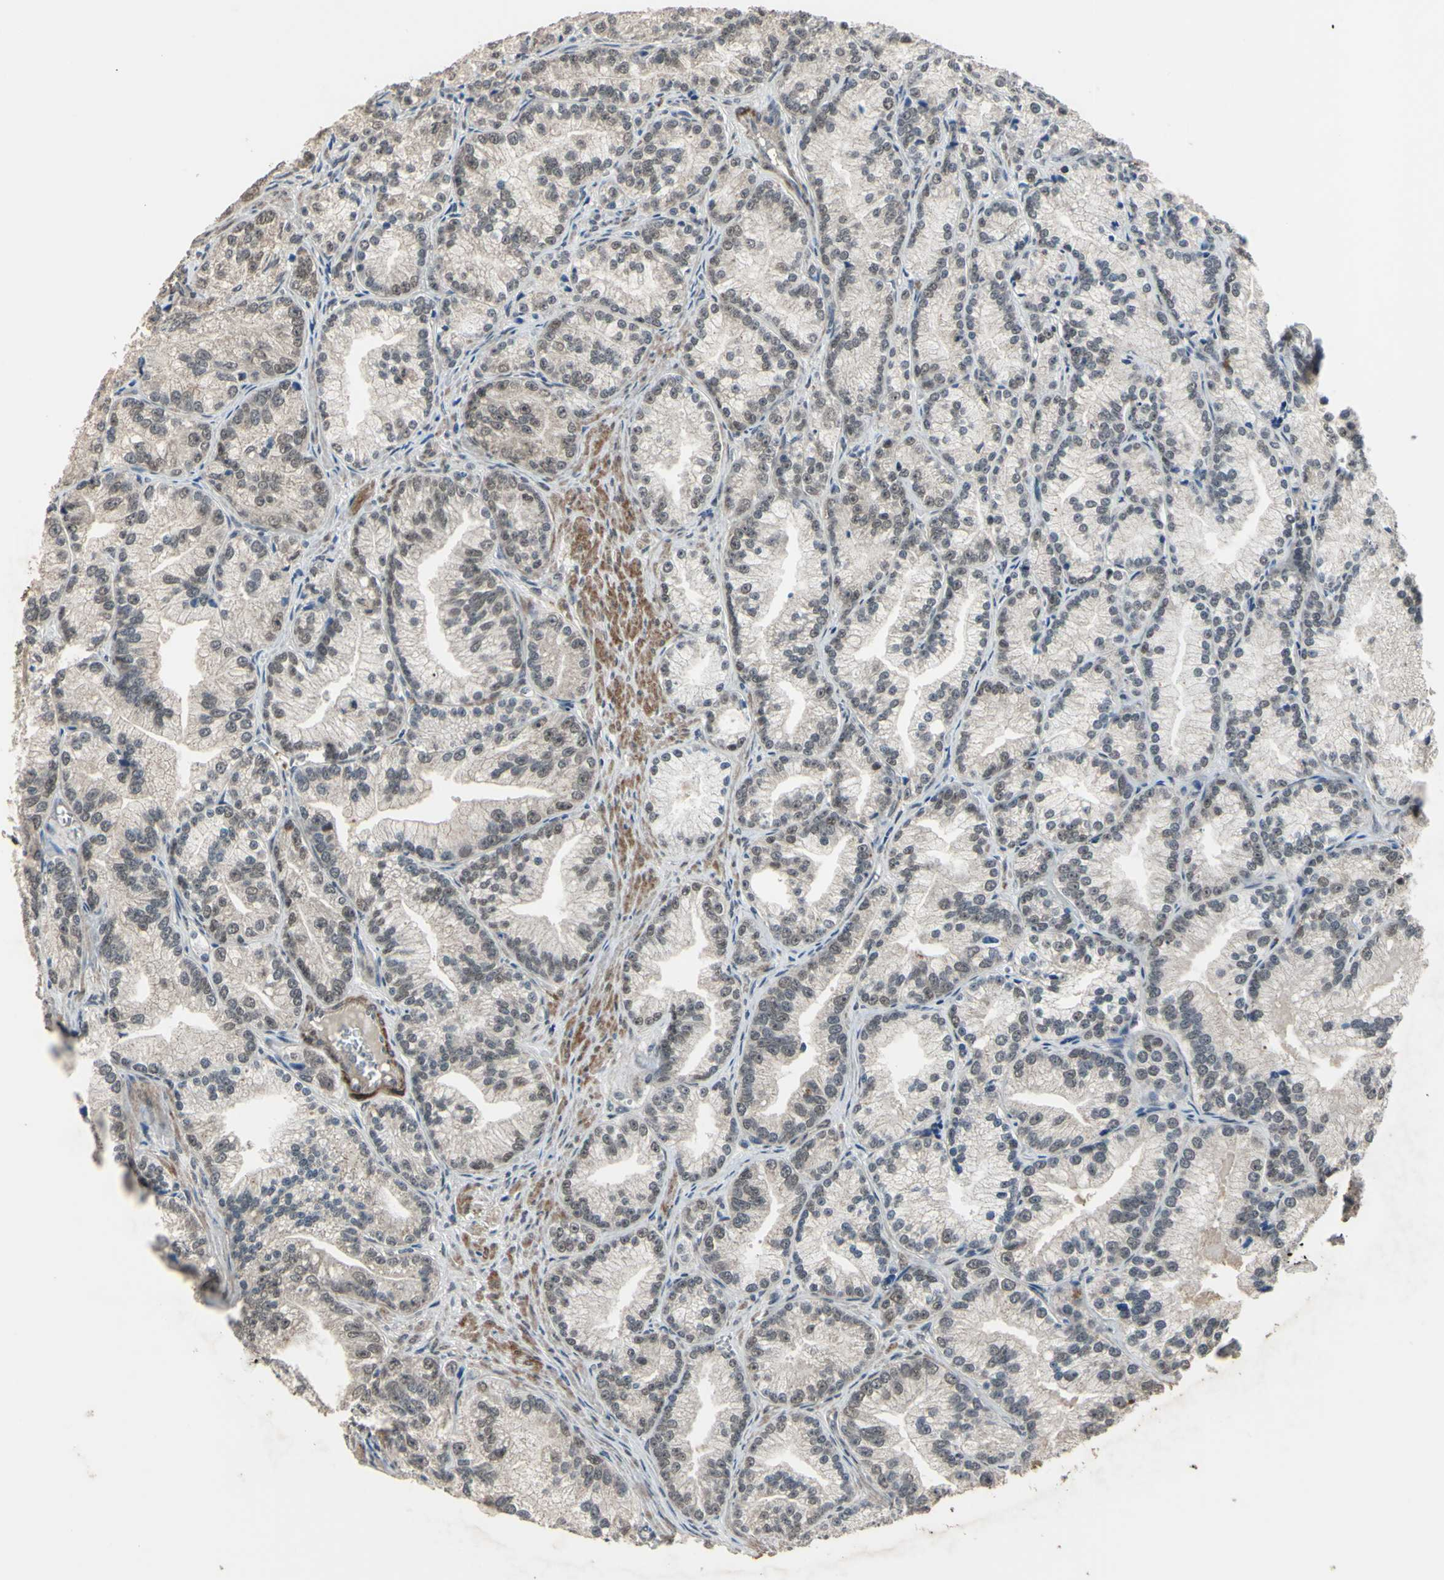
{"staining": {"intensity": "weak", "quantity": "25%-75%", "location": "nuclear"}, "tissue": "prostate cancer", "cell_type": "Tumor cells", "image_type": "cancer", "snomed": [{"axis": "morphology", "description": "Adenocarcinoma, Low grade"}, {"axis": "topography", "description": "Prostate"}], "caption": "Prostate cancer (adenocarcinoma (low-grade)) was stained to show a protein in brown. There is low levels of weak nuclear positivity in about 25%-75% of tumor cells. (Brightfield microscopy of DAB IHC at high magnification).", "gene": "ZNF174", "patient": {"sex": "male", "age": 89}}